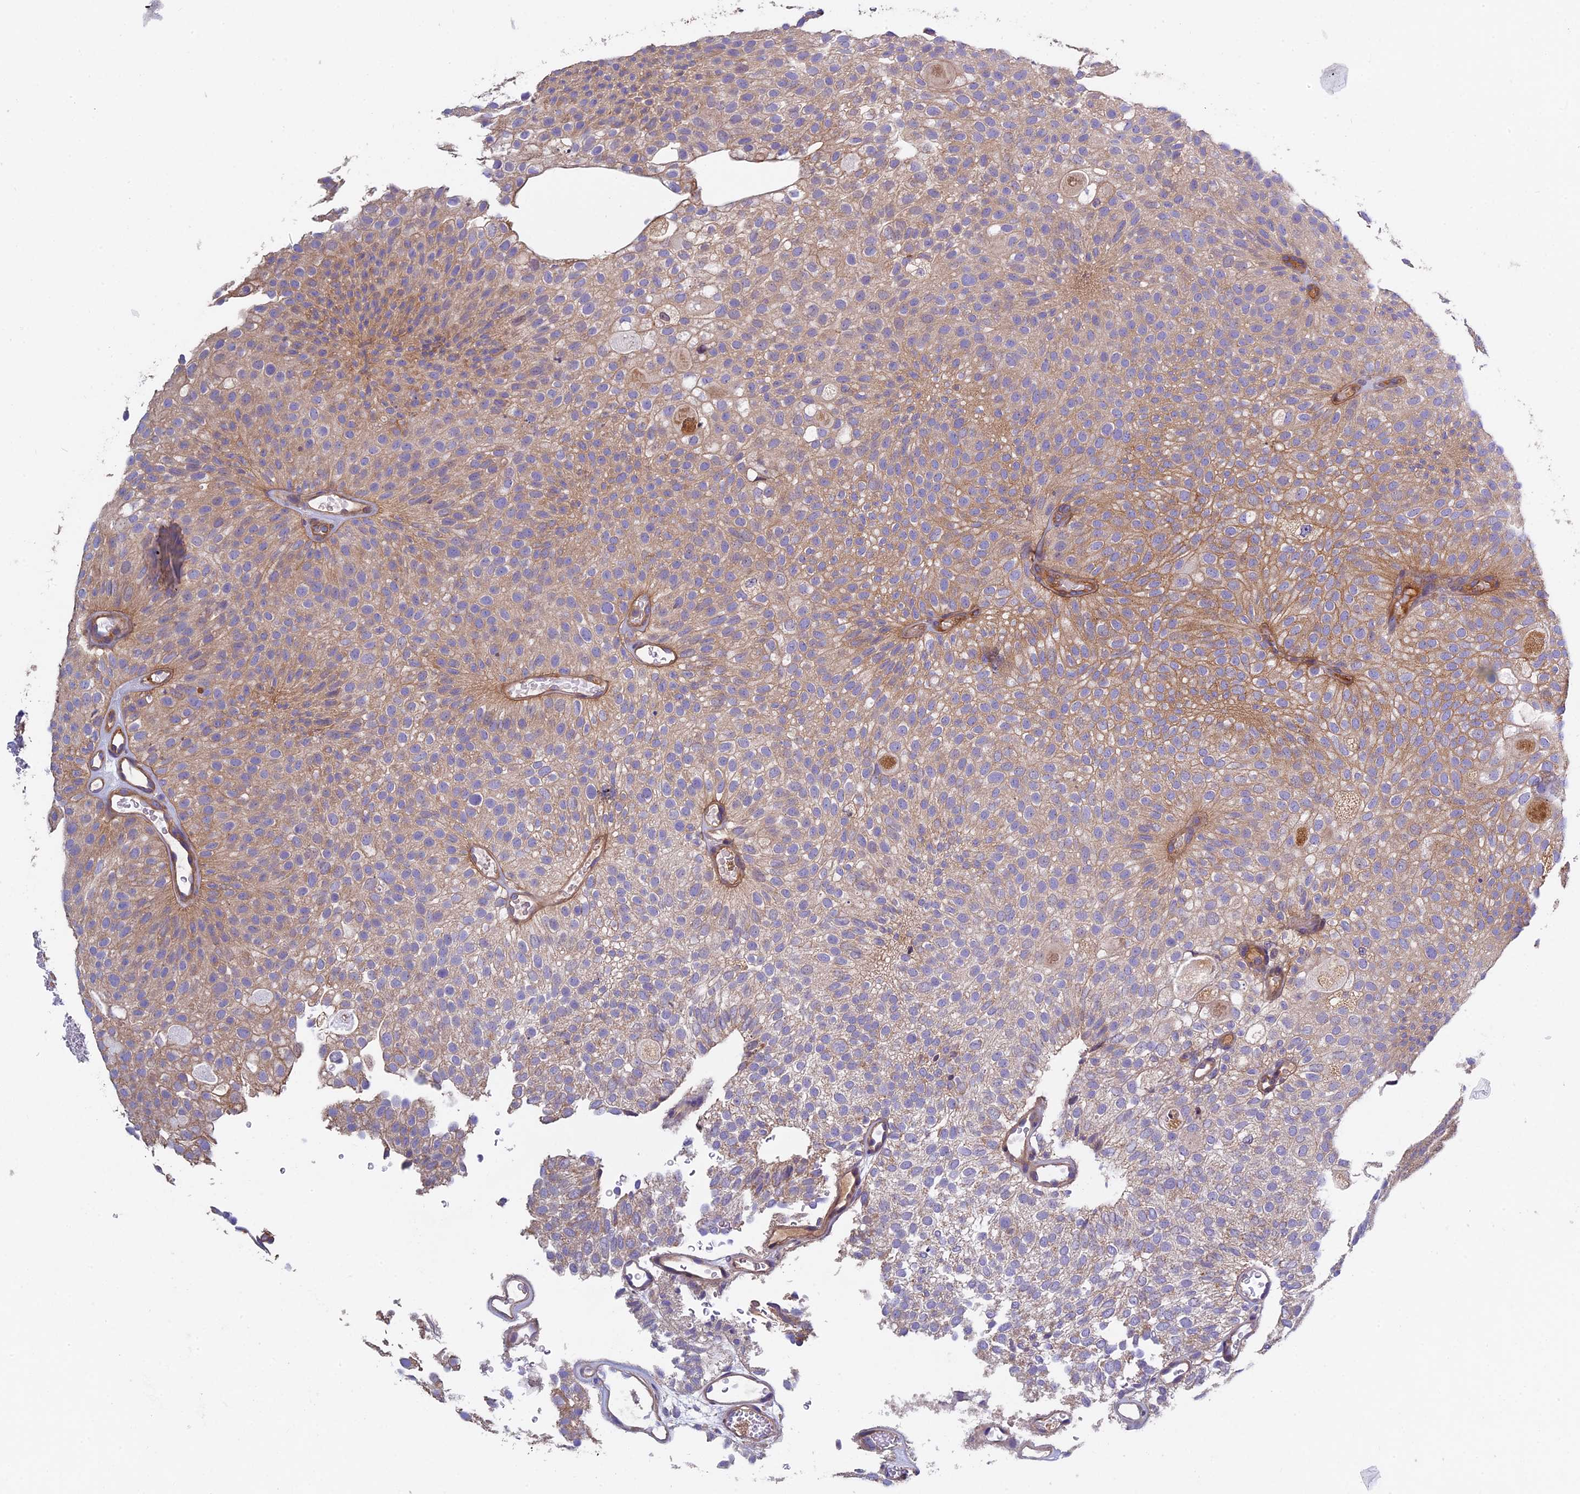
{"staining": {"intensity": "weak", "quantity": "25%-75%", "location": "cytoplasmic/membranous"}, "tissue": "urothelial cancer", "cell_type": "Tumor cells", "image_type": "cancer", "snomed": [{"axis": "morphology", "description": "Urothelial carcinoma, Low grade"}, {"axis": "topography", "description": "Urinary bladder"}], "caption": "Human low-grade urothelial carcinoma stained for a protein (brown) reveals weak cytoplasmic/membranous positive staining in approximately 25%-75% of tumor cells.", "gene": "CCDC153", "patient": {"sex": "male", "age": 78}}